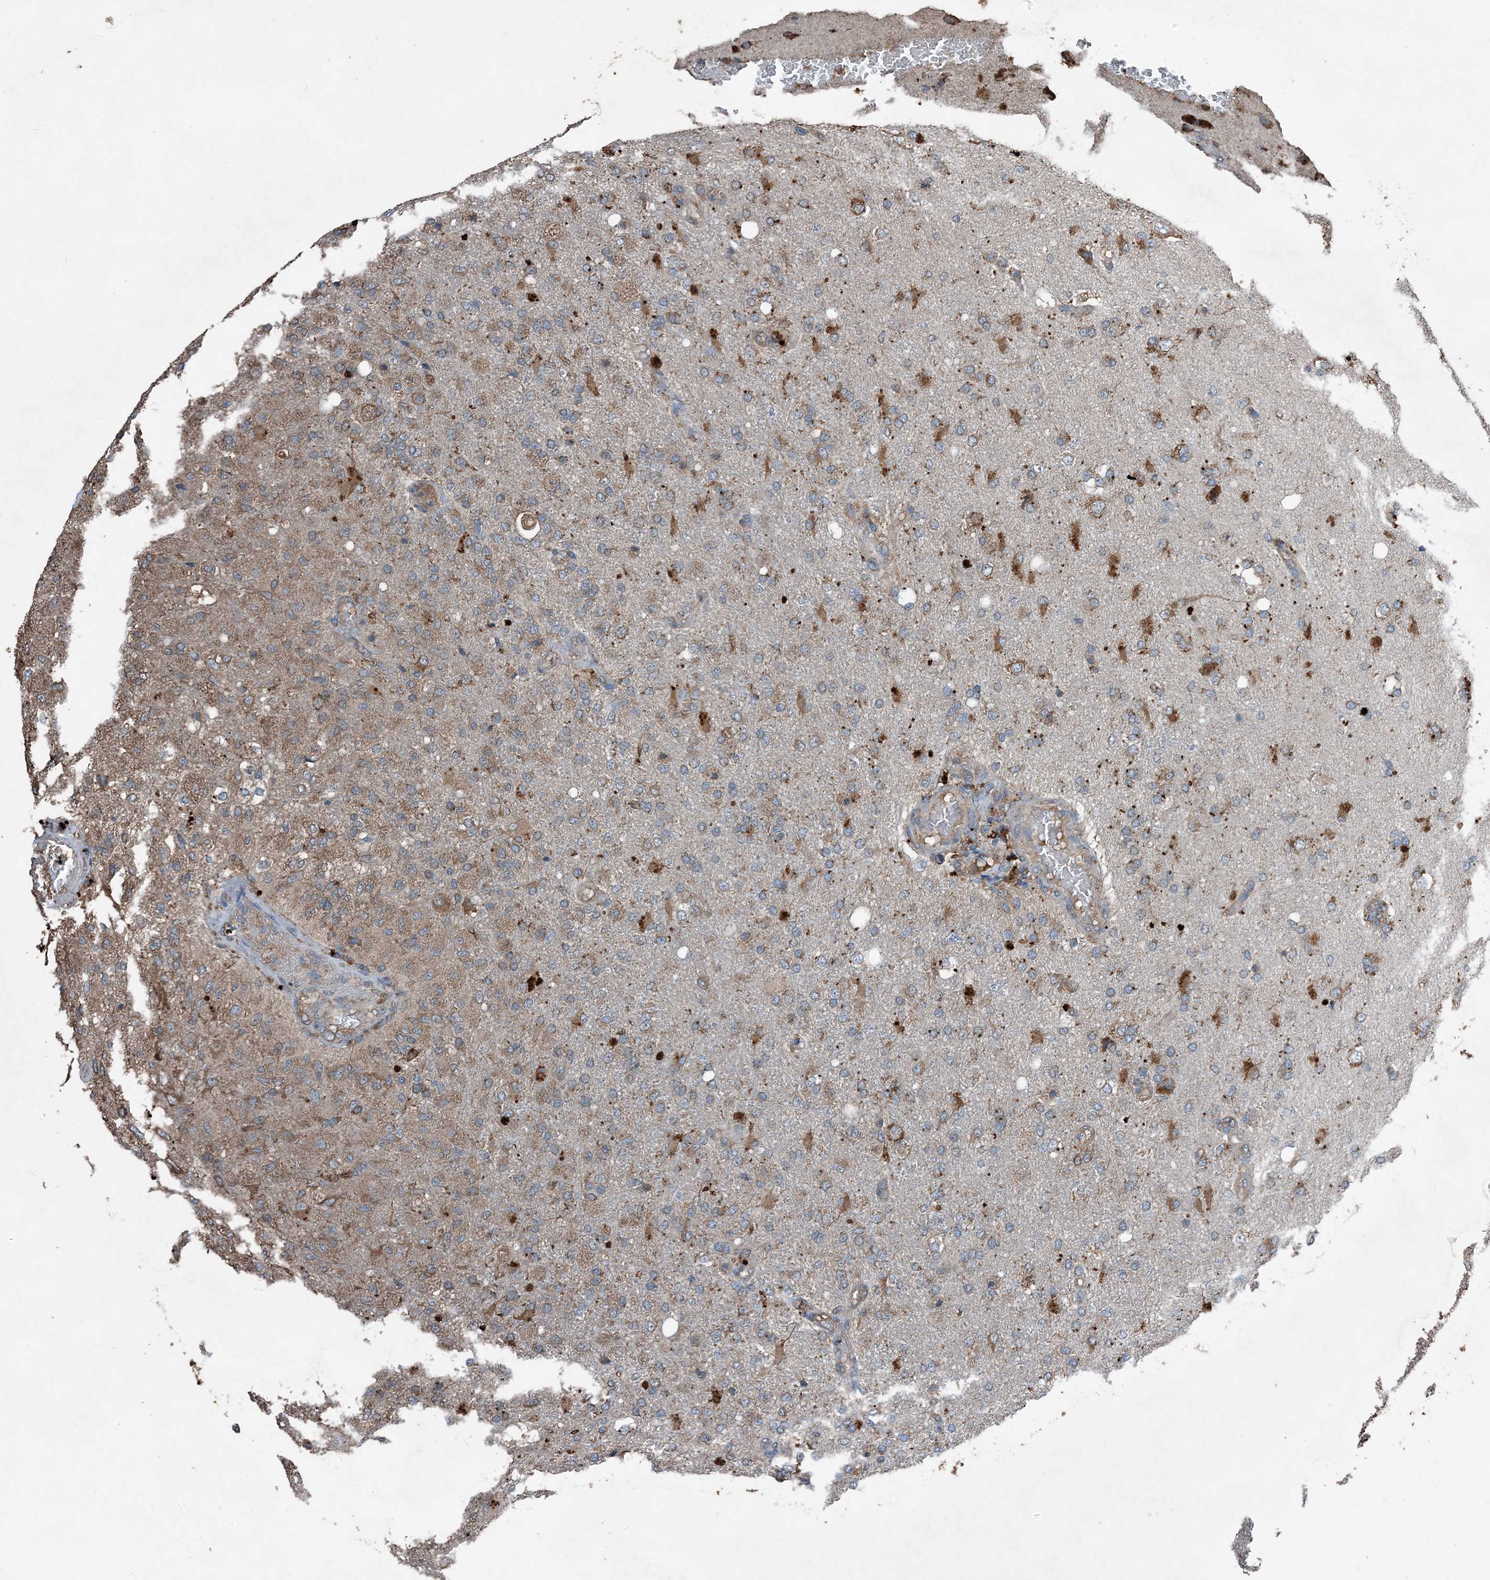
{"staining": {"intensity": "moderate", "quantity": ">75%", "location": "cytoplasmic/membranous"}, "tissue": "glioma", "cell_type": "Tumor cells", "image_type": "cancer", "snomed": [{"axis": "morphology", "description": "Normal tissue, NOS"}, {"axis": "morphology", "description": "Glioma, malignant, High grade"}, {"axis": "topography", "description": "Cerebral cortex"}], "caption": "Immunohistochemical staining of human glioma exhibits moderate cytoplasmic/membranous protein positivity in about >75% of tumor cells.", "gene": "PDIA6", "patient": {"sex": "male", "age": 77}}